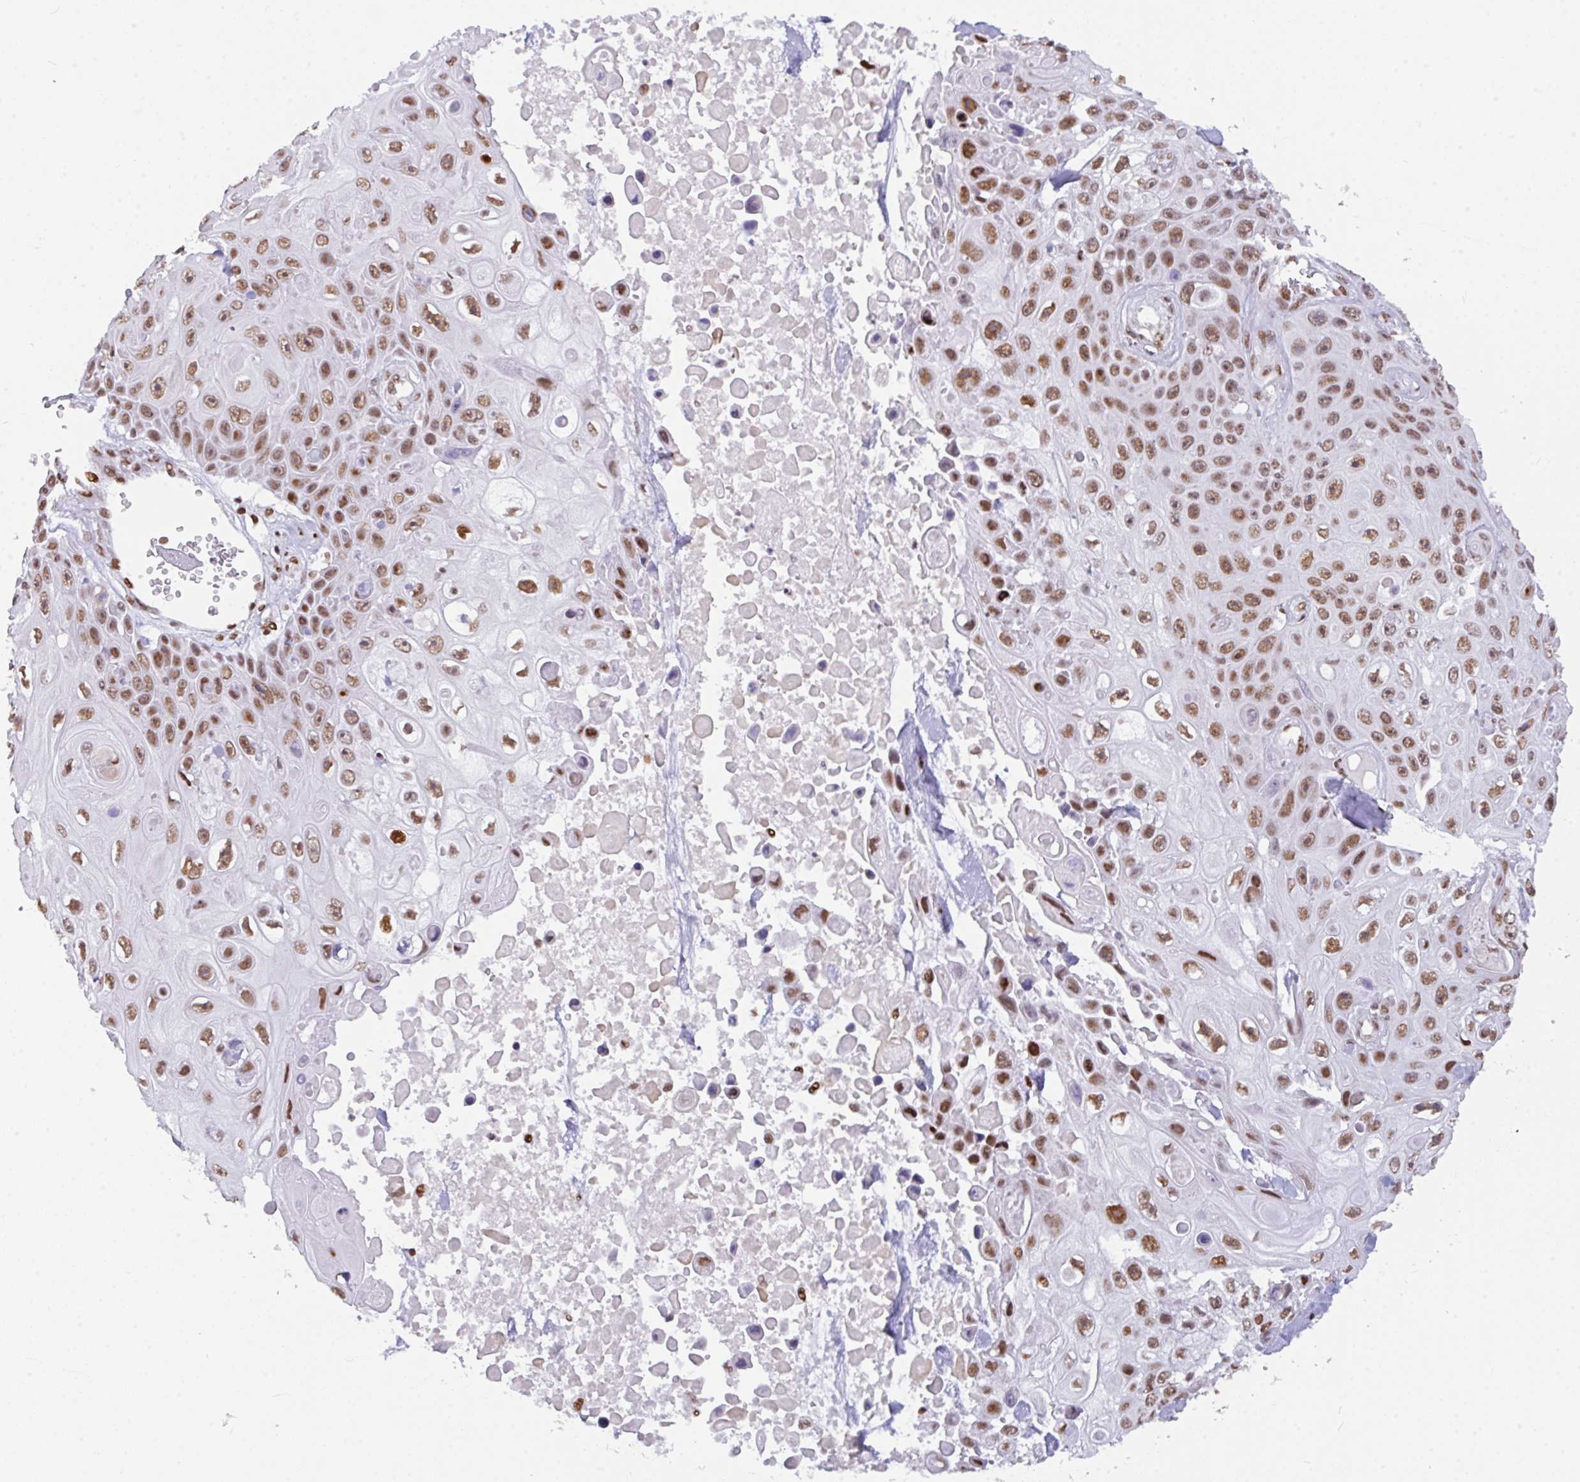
{"staining": {"intensity": "moderate", "quantity": ">75%", "location": "nuclear"}, "tissue": "skin cancer", "cell_type": "Tumor cells", "image_type": "cancer", "snomed": [{"axis": "morphology", "description": "Squamous cell carcinoma, NOS"}, {"axis": "topography", "description": "Skin"}], "caption": "Immunohistochemistry (IHC) histopathology image of neoplastic tissue: human skin cancer (squamous cell carcinoma) stained using IHC displays medium levels of moderate protein expression localized specifically in the nuclear of tumor cells, appearing as a nuclear brown color.", "gene": "CLP1", "patient": {"sex": "male", "age": 82}}